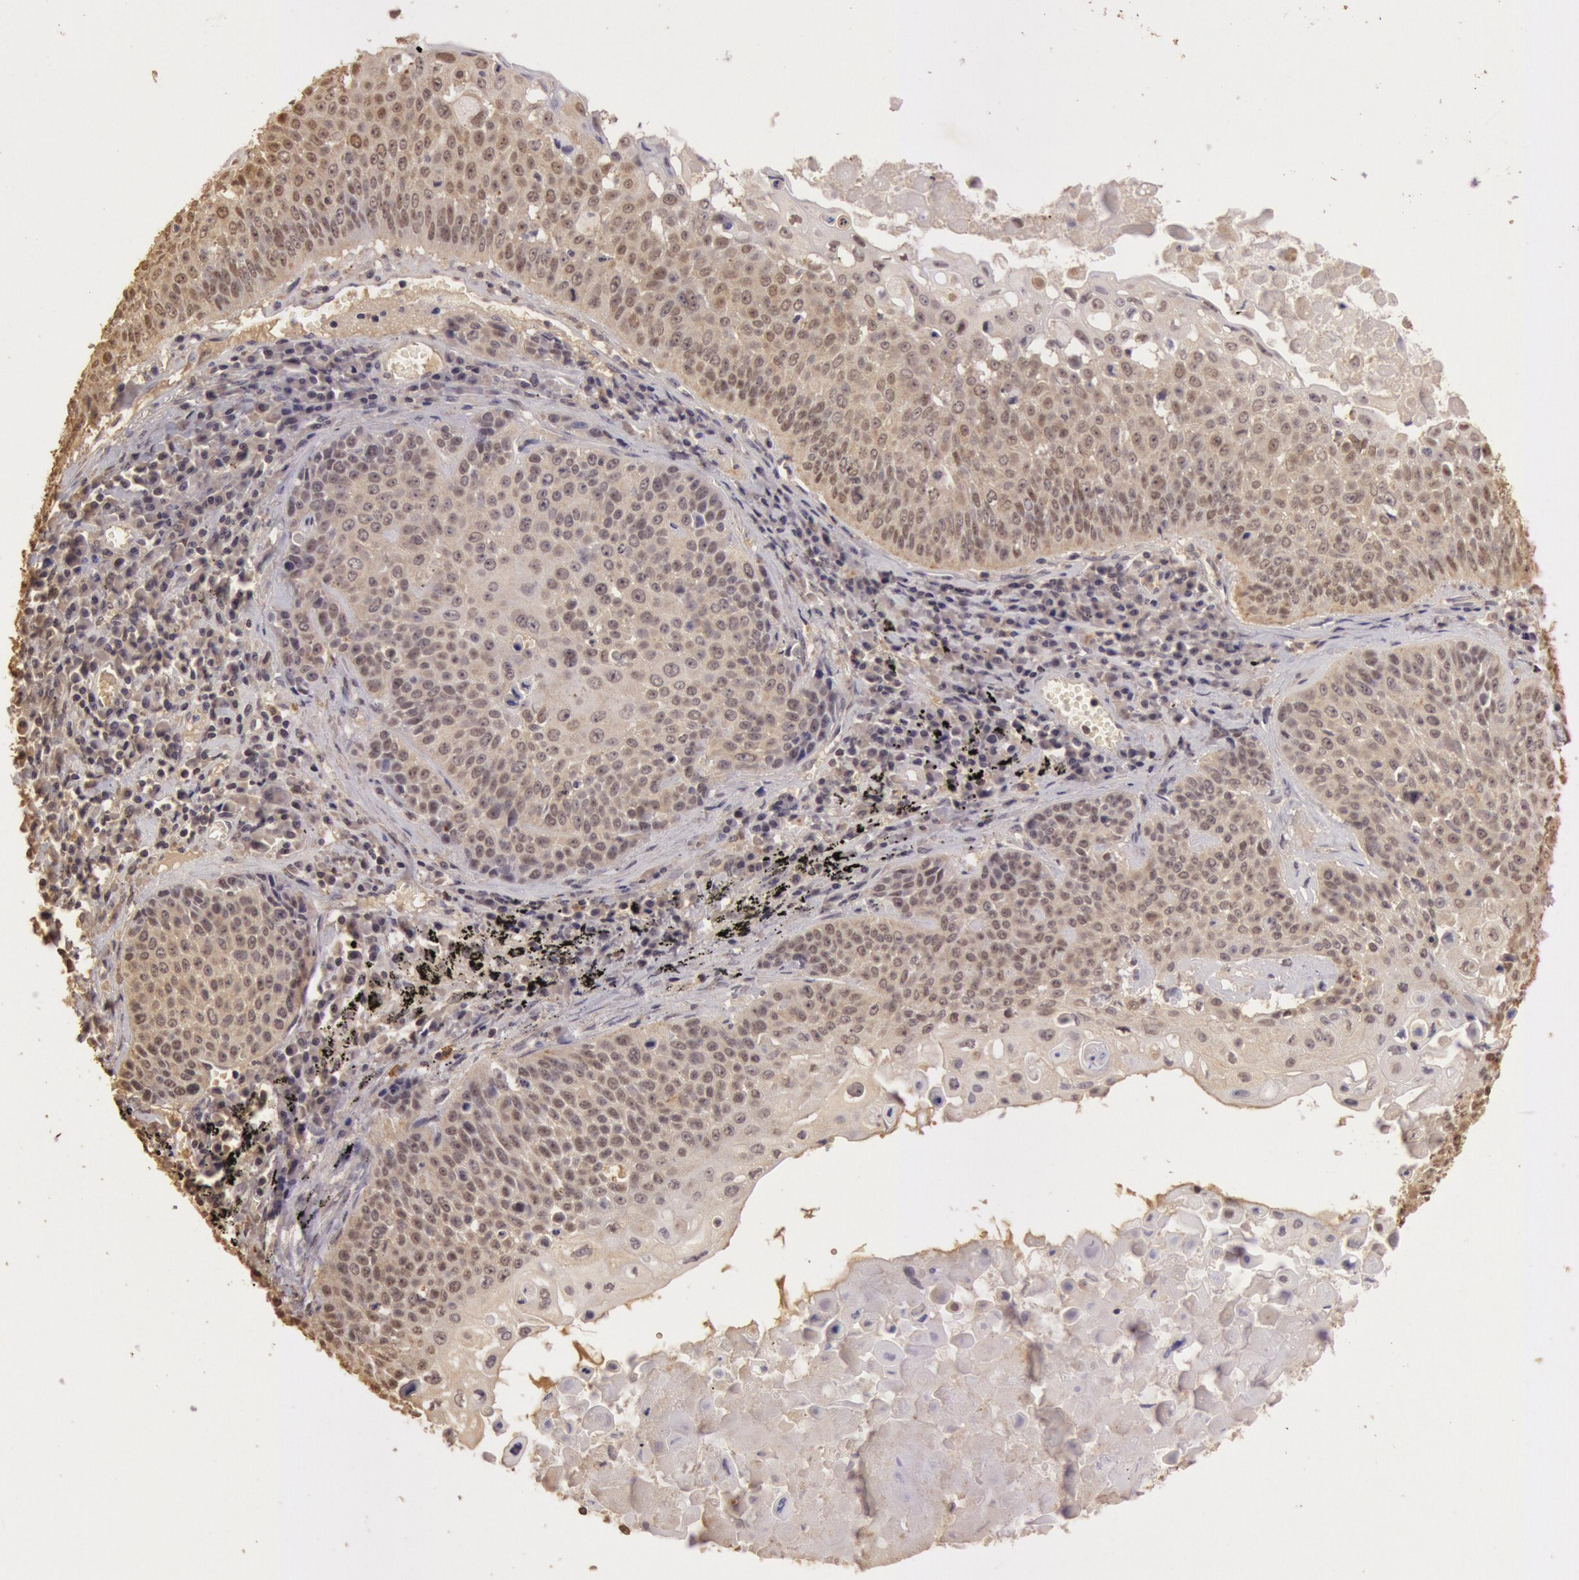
{"staining": {"intensity": "weak", "quantity": "<25%", "location": "cytoplasmic/membranous,nuclear"}, "tissue": "lung cancer", "cell_type": "Tumor cells", "image_type": "cancer", "snomed": [{"axis": "morphology", "description": "Adenocarcinoma, NOS"}, {"axis": "topography", "description": "Lung"}], "caption": "The micrograph exhibits no significant positivity in tumor cells of lung adenocarcinoma.", "gene": "SOD1", "patient": {"sex": "male", "age": 60}}